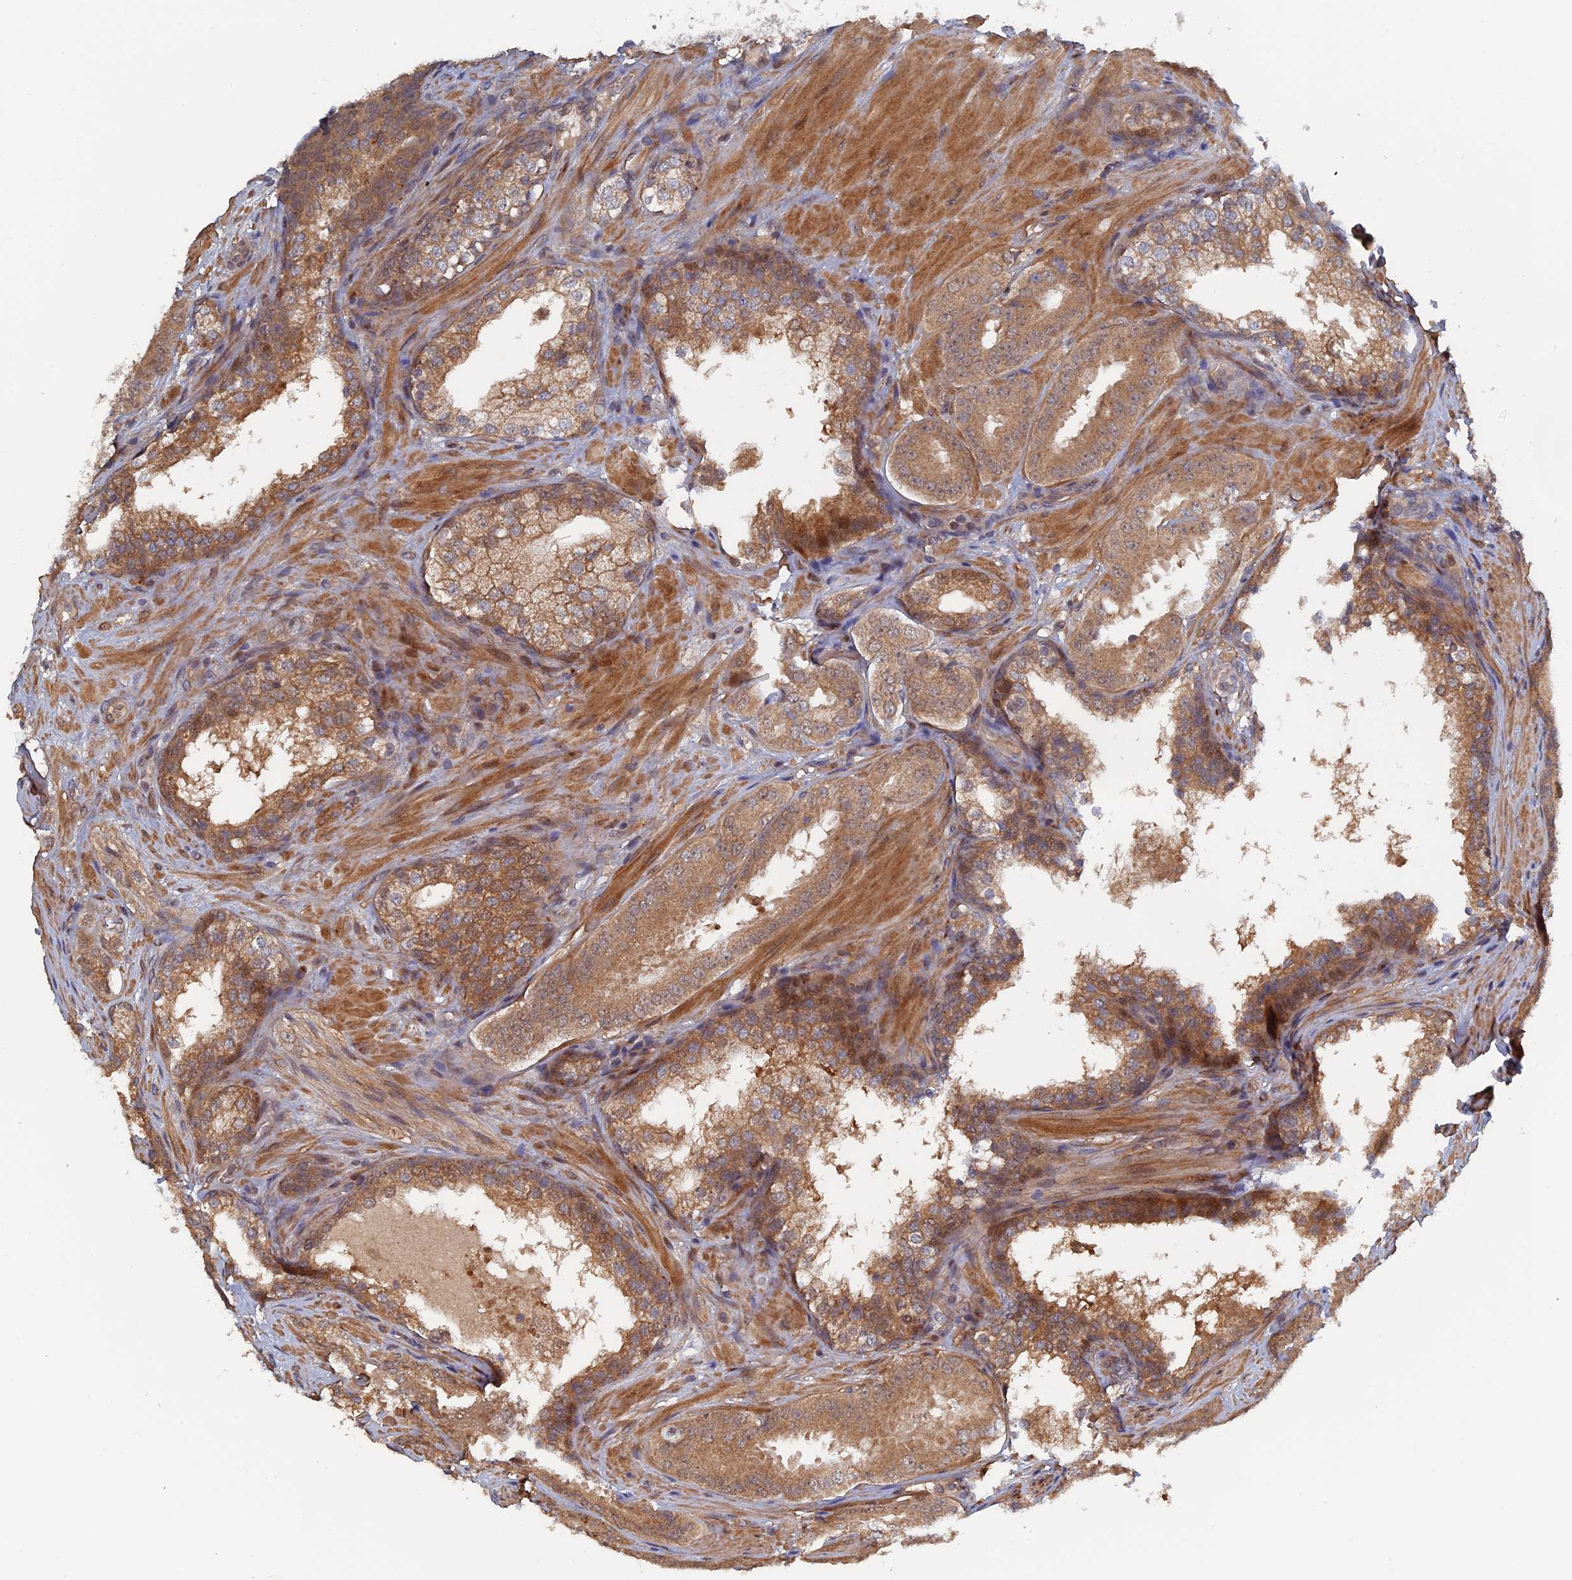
{"staining": {"intensity": "moderate", "quantity": ">75%", "location": "cytoplasmic/membranous"}, "tissue": "prostate cancer", "cell_type": "Tumor cells", "image_type": "cancer", "snomed": [{"axis": "morphology", "description": "Adenocarcinoma, High grade"}, {"axis": "topography", "description": "Prostate"}], "caption": "There is medium levels of moderate cytoplasmic/membranous staining in tumor cells of high-grade adenocarcinoma (prostate), as demonstrated by immunohistochemical staining (brown color).", "gene": "ELOVL6", "patient": {"sex": "male", "age": 63}}